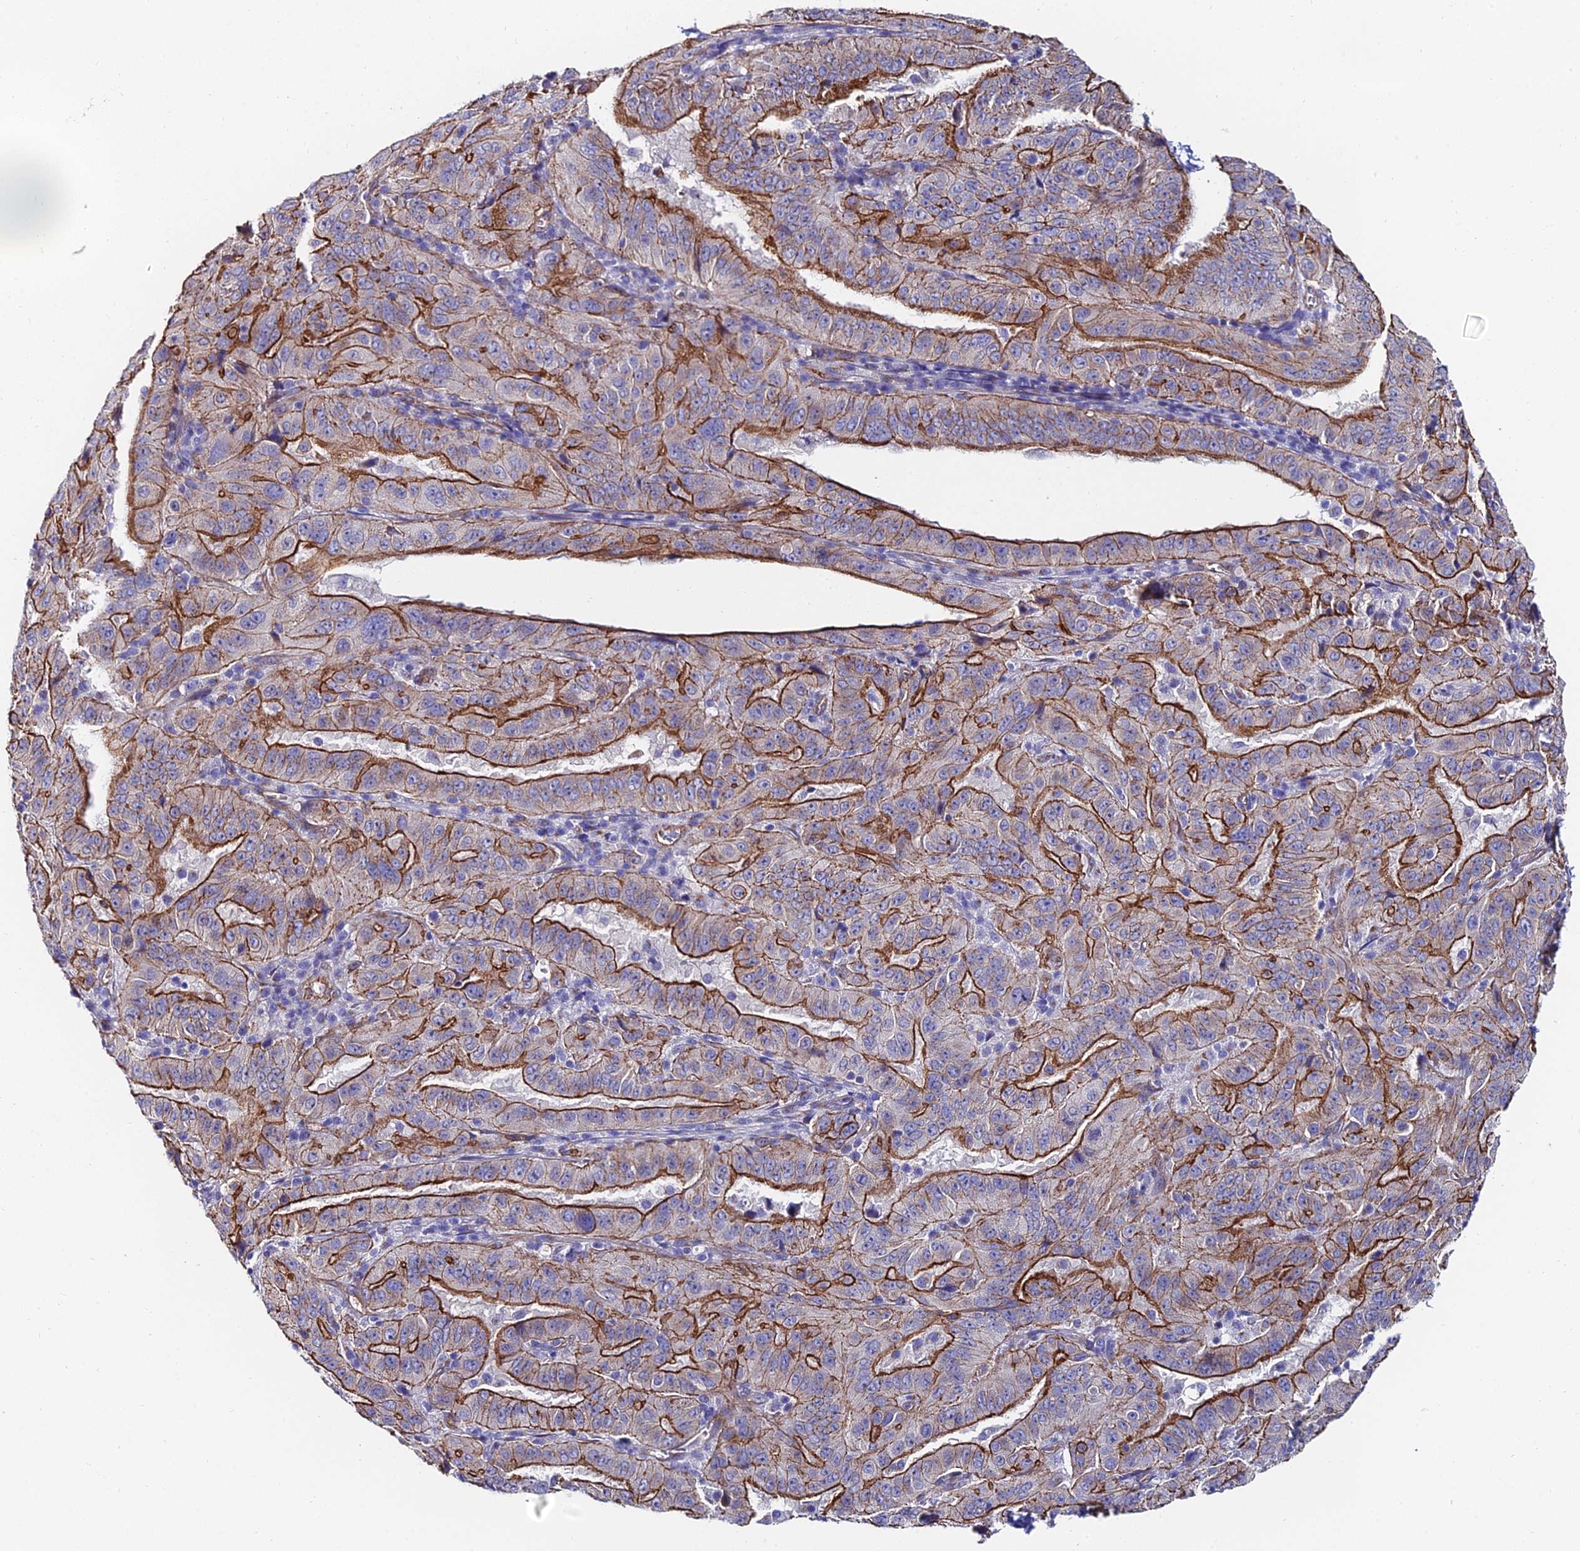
{"staining": {"intensity": "moderate", "quantity": ">75%", "location": "cytoplasmic/membranous"}, "tissue": "pancreatic cancer", "cell_type": "Tumor cells", "image_type": "cancer", "snomed": [{"axis": "morphology", "description": "Adenocarcinoma, NOS"}, {"axis": "topography", "description": "Pancreas"}], "caption": "This micrograph shows pancreatic adenocarcinoma stained with immunohistochemistry to label a protein in brown. The cytoplasmic/membranous of tumor cells show moderate positivity for the protein. Nuclei are counter-stained blue.", "gene": "ADGRF3", "patient": {"sex": "male", "age": 63}}